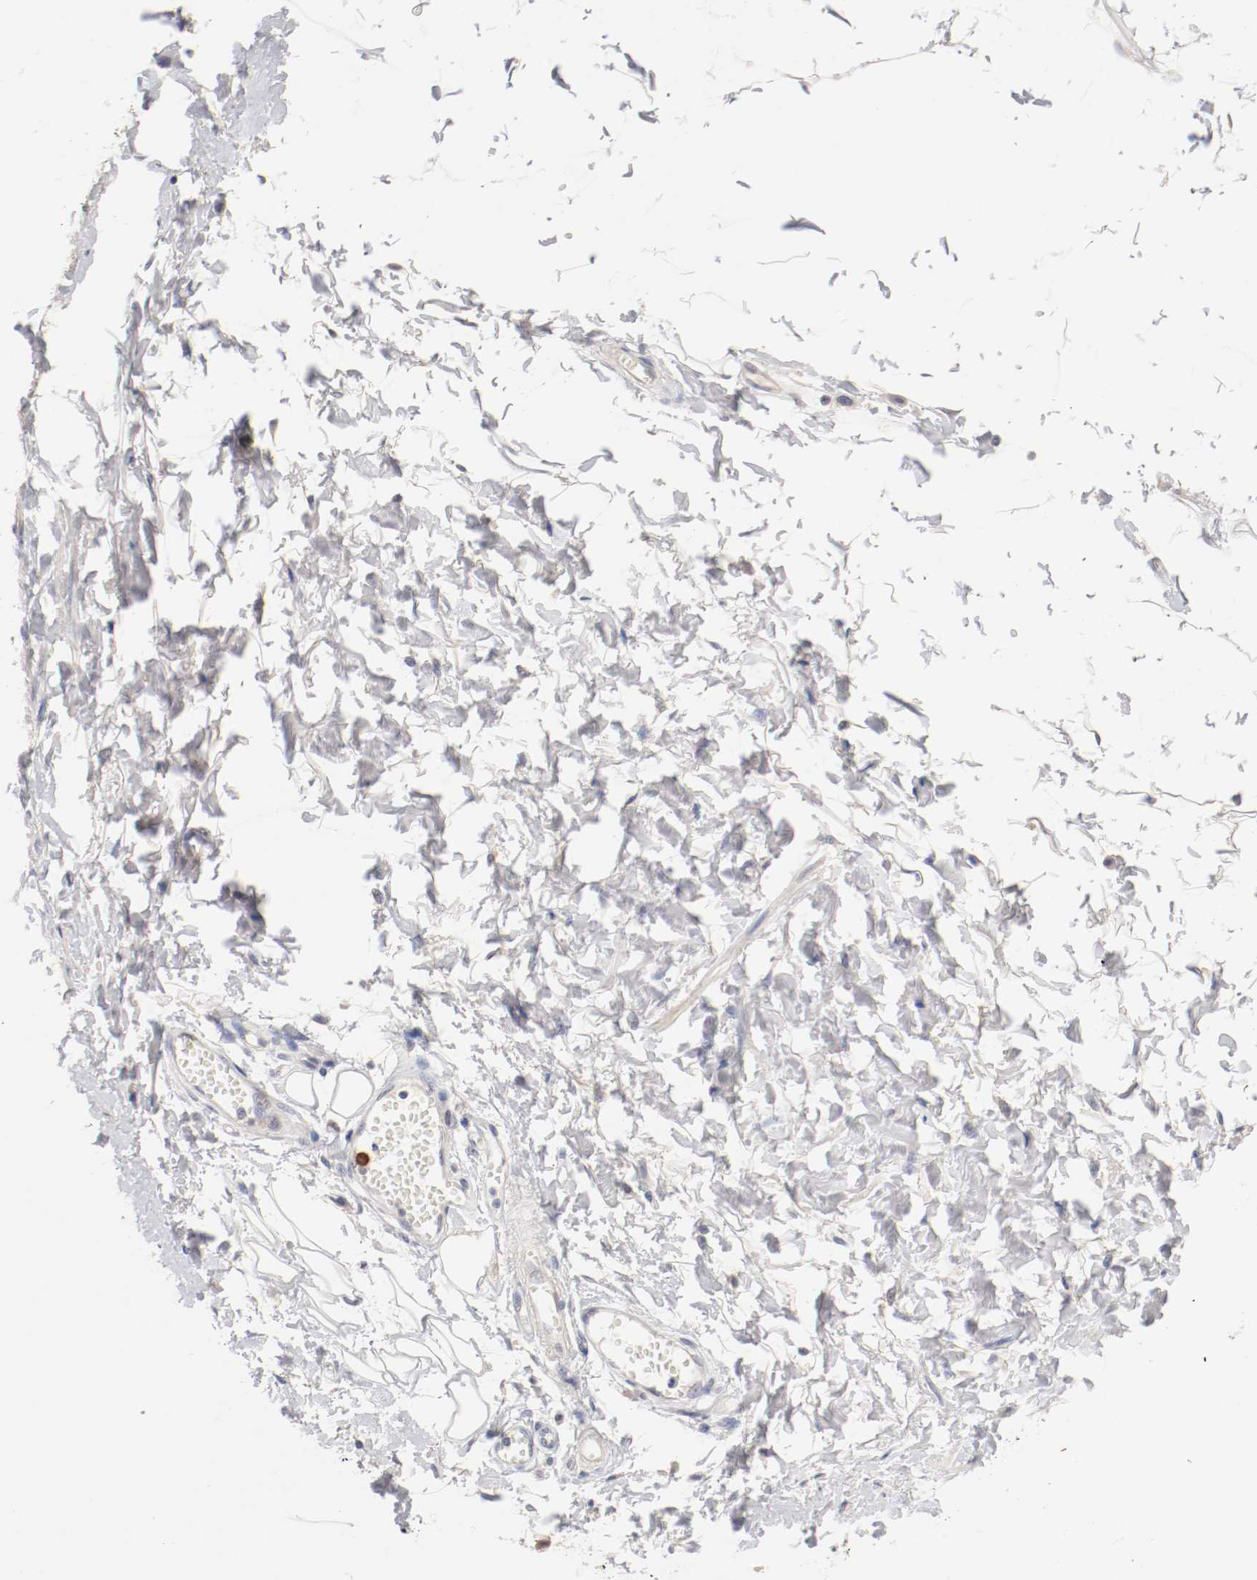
{"staining": {"intensity": "negative", "quantity": "none", "location": "none"}, "tissue": "adipose tissue", "cell_type": "Adipocytes", "image_type": "normal", "snomed": [{"axis": "morphology", "description": "Normal tissue, NOS"}, {"axis": "morphology", "description": "Inflammation, NOS"}, {"axis": "topography", "description": "Vascular tissue"}, {"axis": "topography", "description": "Salivary gland"}], "caption": "A high-resolution histopathology image shows immunohistochemistry (IHC) staining of normal adipose tissue, which exhibits no significant expression in adipocytes.", "gene": "CEBPE", "patient": {"sex": "female", "age": 75}}